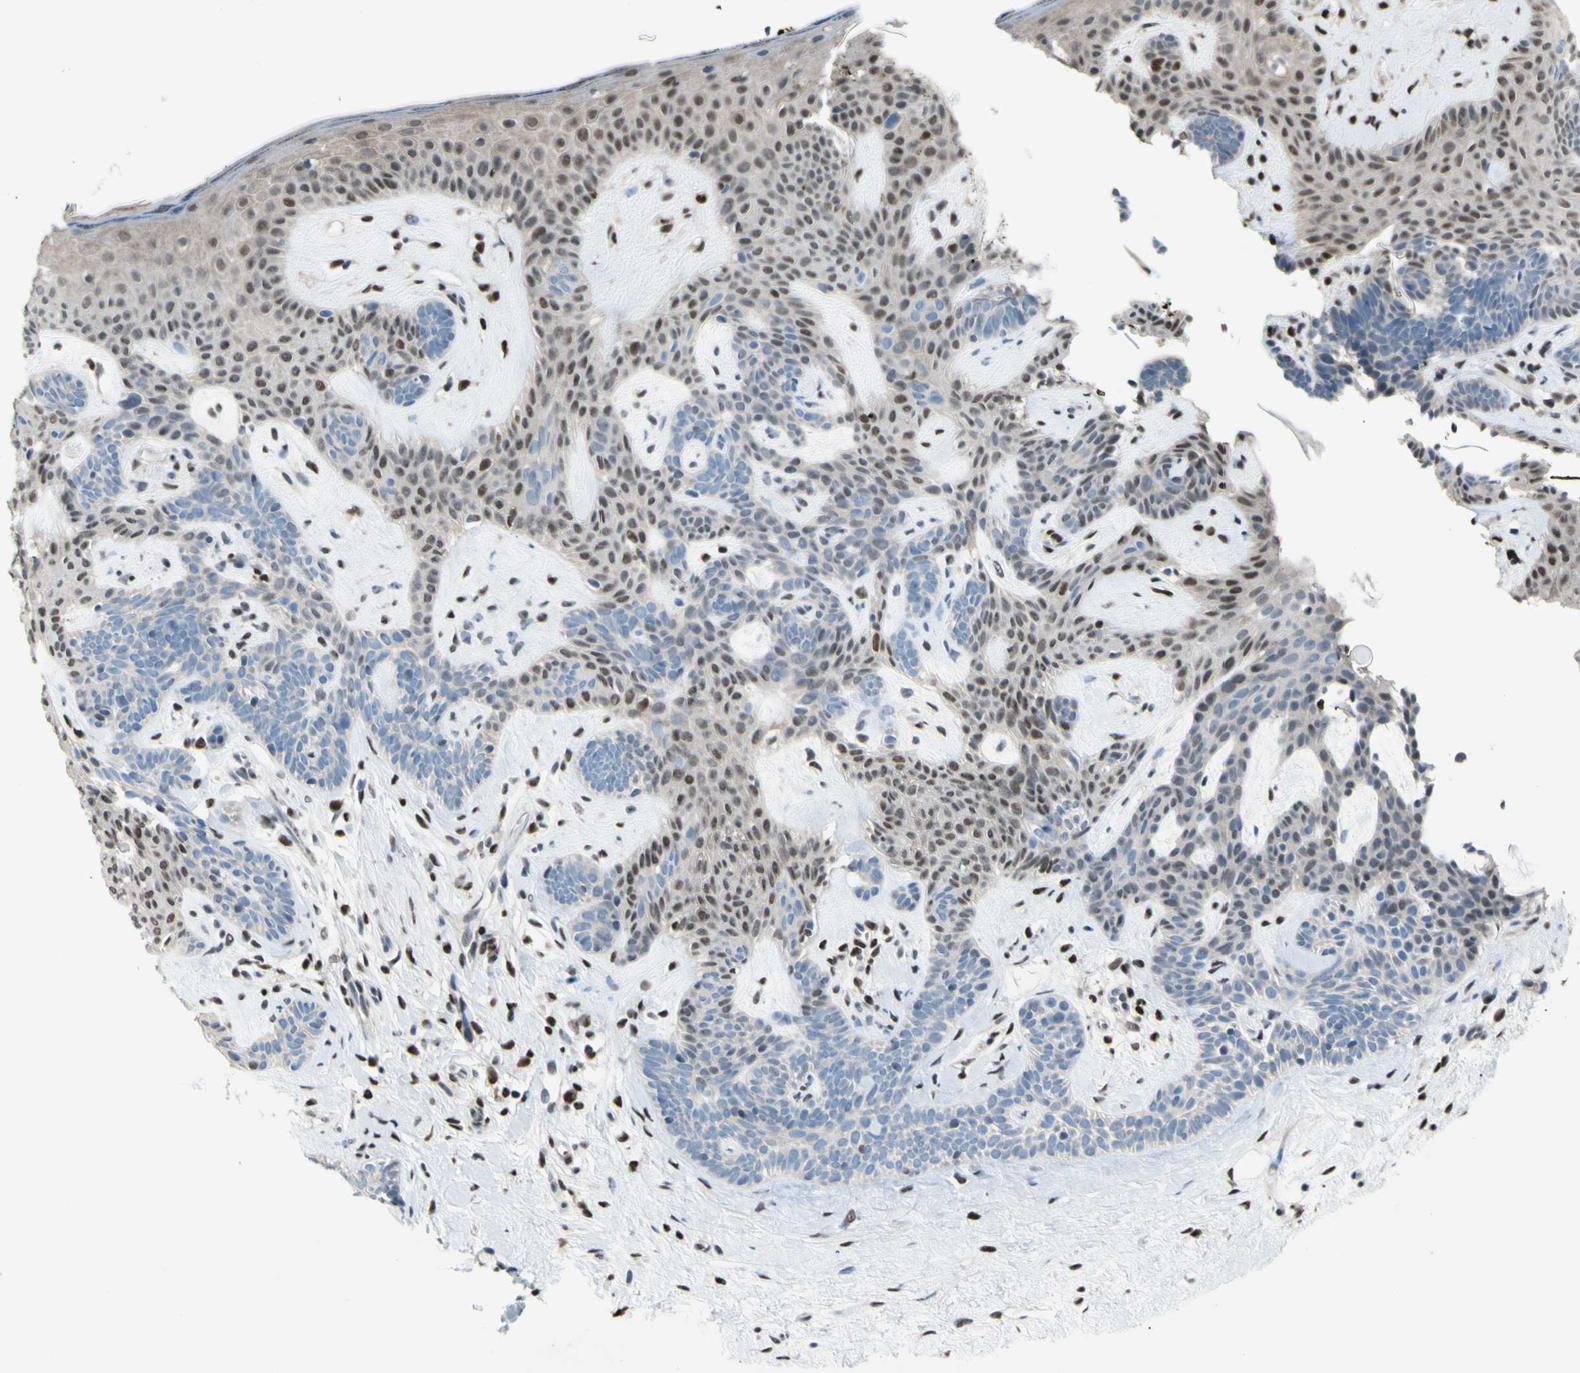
{"staining": {"intensity": "negative", "quantity": "none", "location": "none"}, "tissue": "skin cancer", "cell_type": "Tumor cells", "image_type": "cancer", "snomed": [{"axis": "morphology", "description": "Developmental malformation"}, {"axis": "morphology", "description": "Basal cell carcinoma"}, {"axis": "topography", "description": "Skin"}], "caption": "A high-resolution photomicrograph shows immunohistochemistry staining of skin basal cell carcinoma, which shows no significant positivity in tumor cells.", "gene": "FKBP5", "patient": {"sex": "female", "age": 62}}